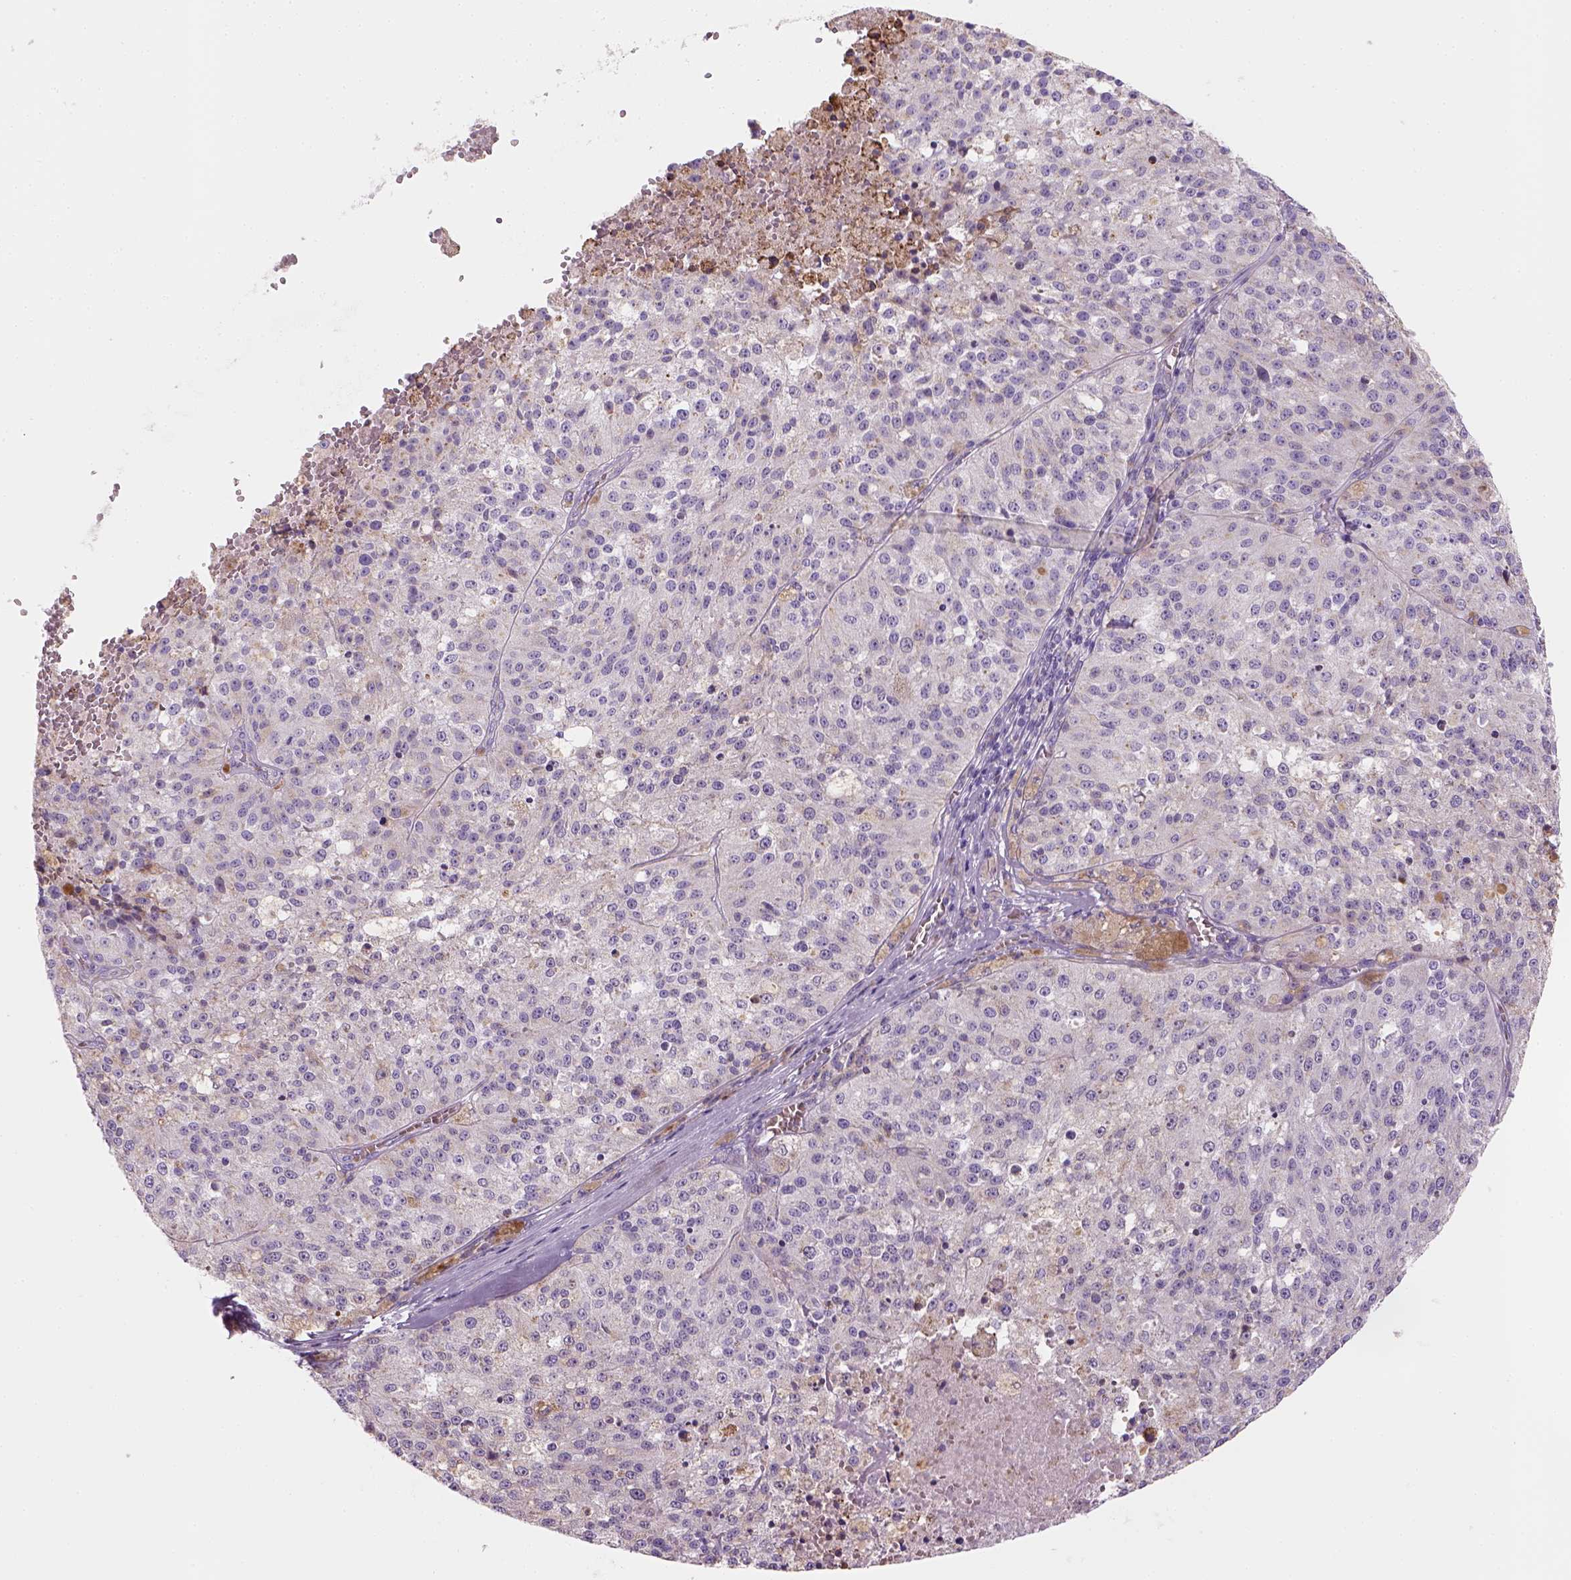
{"staining": {"intensity": "negative", "quantity": "none", "location": "none"}, "tissue": "melanoma", "cell_type": "Tumor cells", "image_type": "cancer", "snomed": [{"axis": "morphology", "description": "Malignant melanoma, Metastatic site"}, {"axis": "topography", "description": "Lymph node"}], "caption": "This is a image of immunohistochemistry (IHC) staining of malignant melanoma (metastatic site), which shows no expression in tumor cells. (DAB immunohistochemistry with hematoxylin counter stain).", "gene": "CES2", "patient": {"sex": "female", "age": 64}}